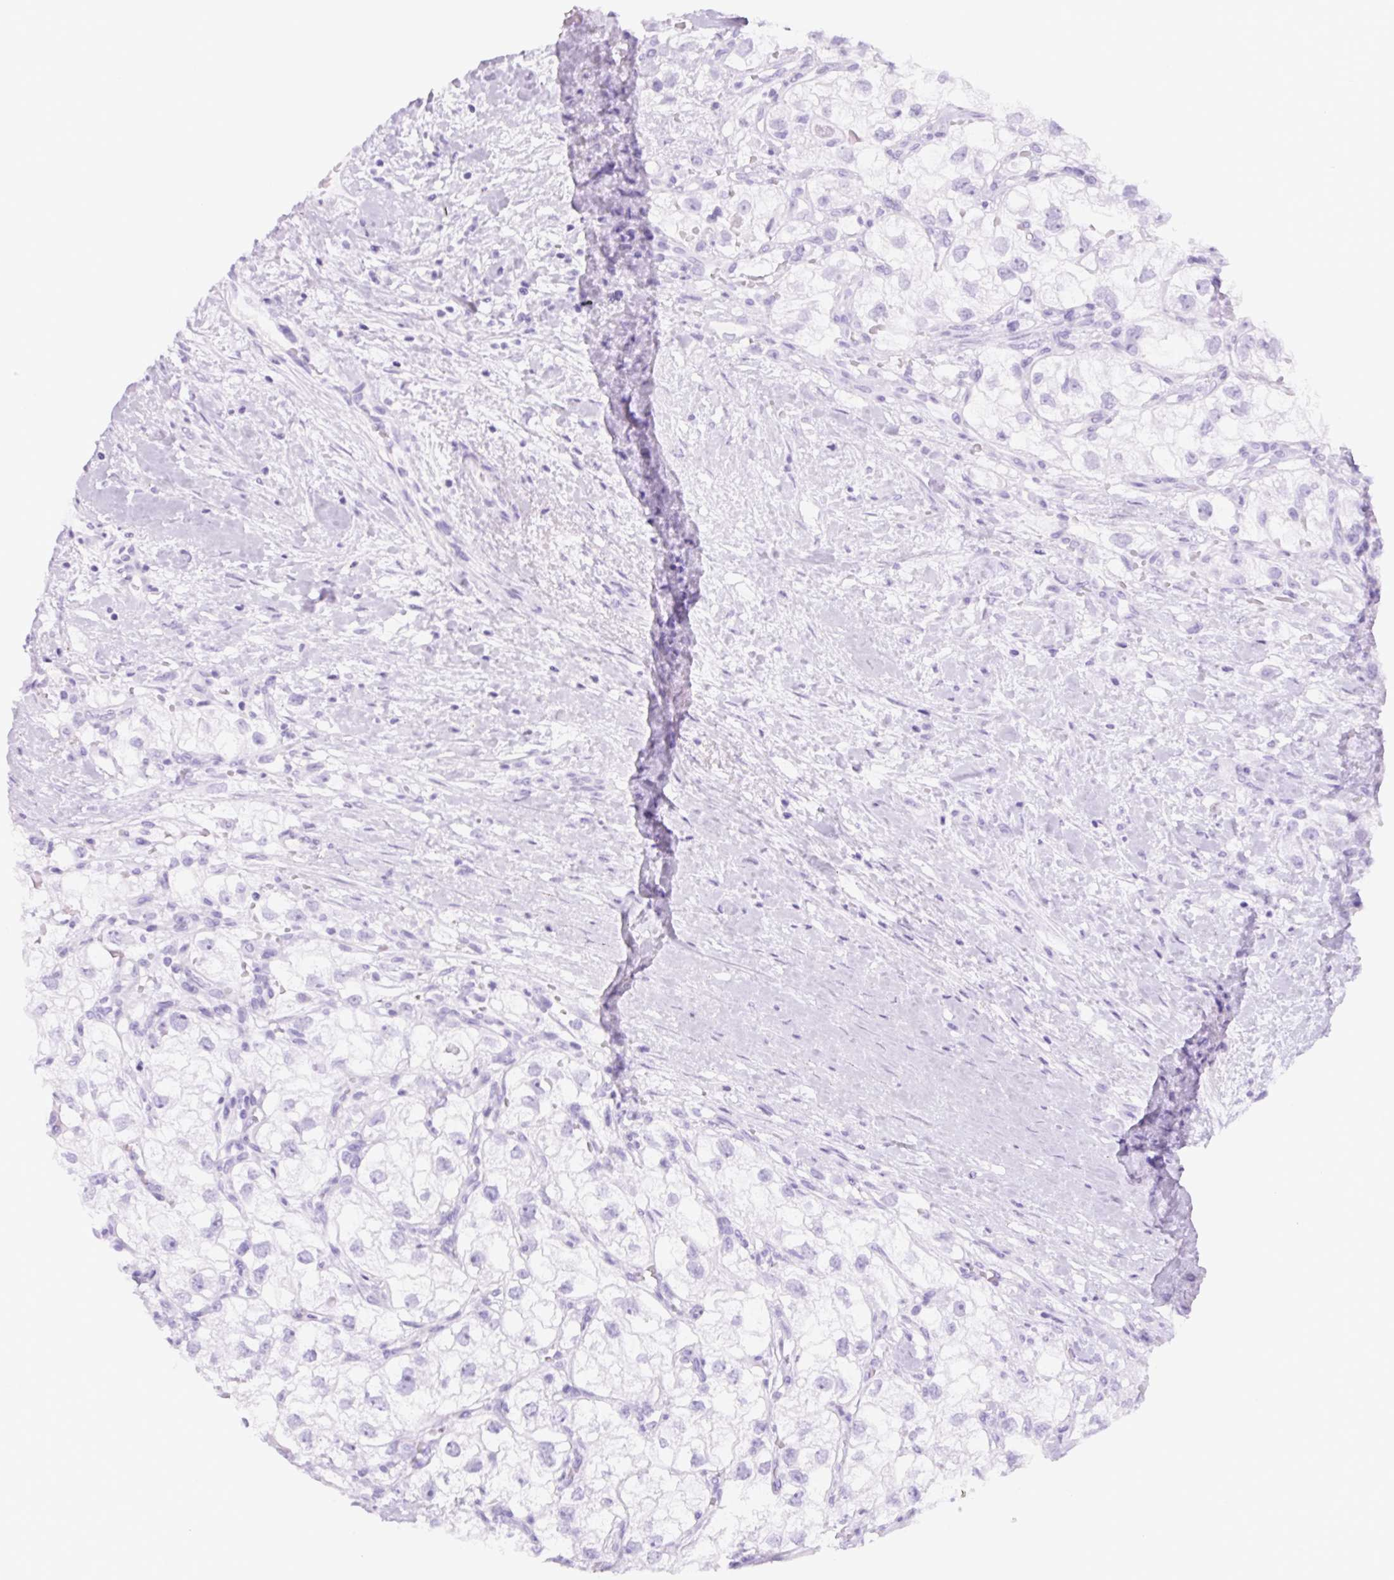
{"staining": {"intensity": "negative", "quantity": "none", "location": "none"}, "tissue": "renal cancer", "cell_type": "Tumor cells", "image_type": "cancer", "snomed": [{"axis": "morphology", "description": "Adenocarcinoma, NOS"}, {"axis": "topography", "description": "Kidney"}], "caption": "A histopathology image of human renal cancer (adenocarcinoma) is negative for staining in tumor cells. (Stains: DAB immunohistochemistry with hematoxylin counter stain, Microscopy: brightfield microscopy at high magnification).", "gene": "PLA2G4A", "patient": {"sex": "male", "age": 59}}